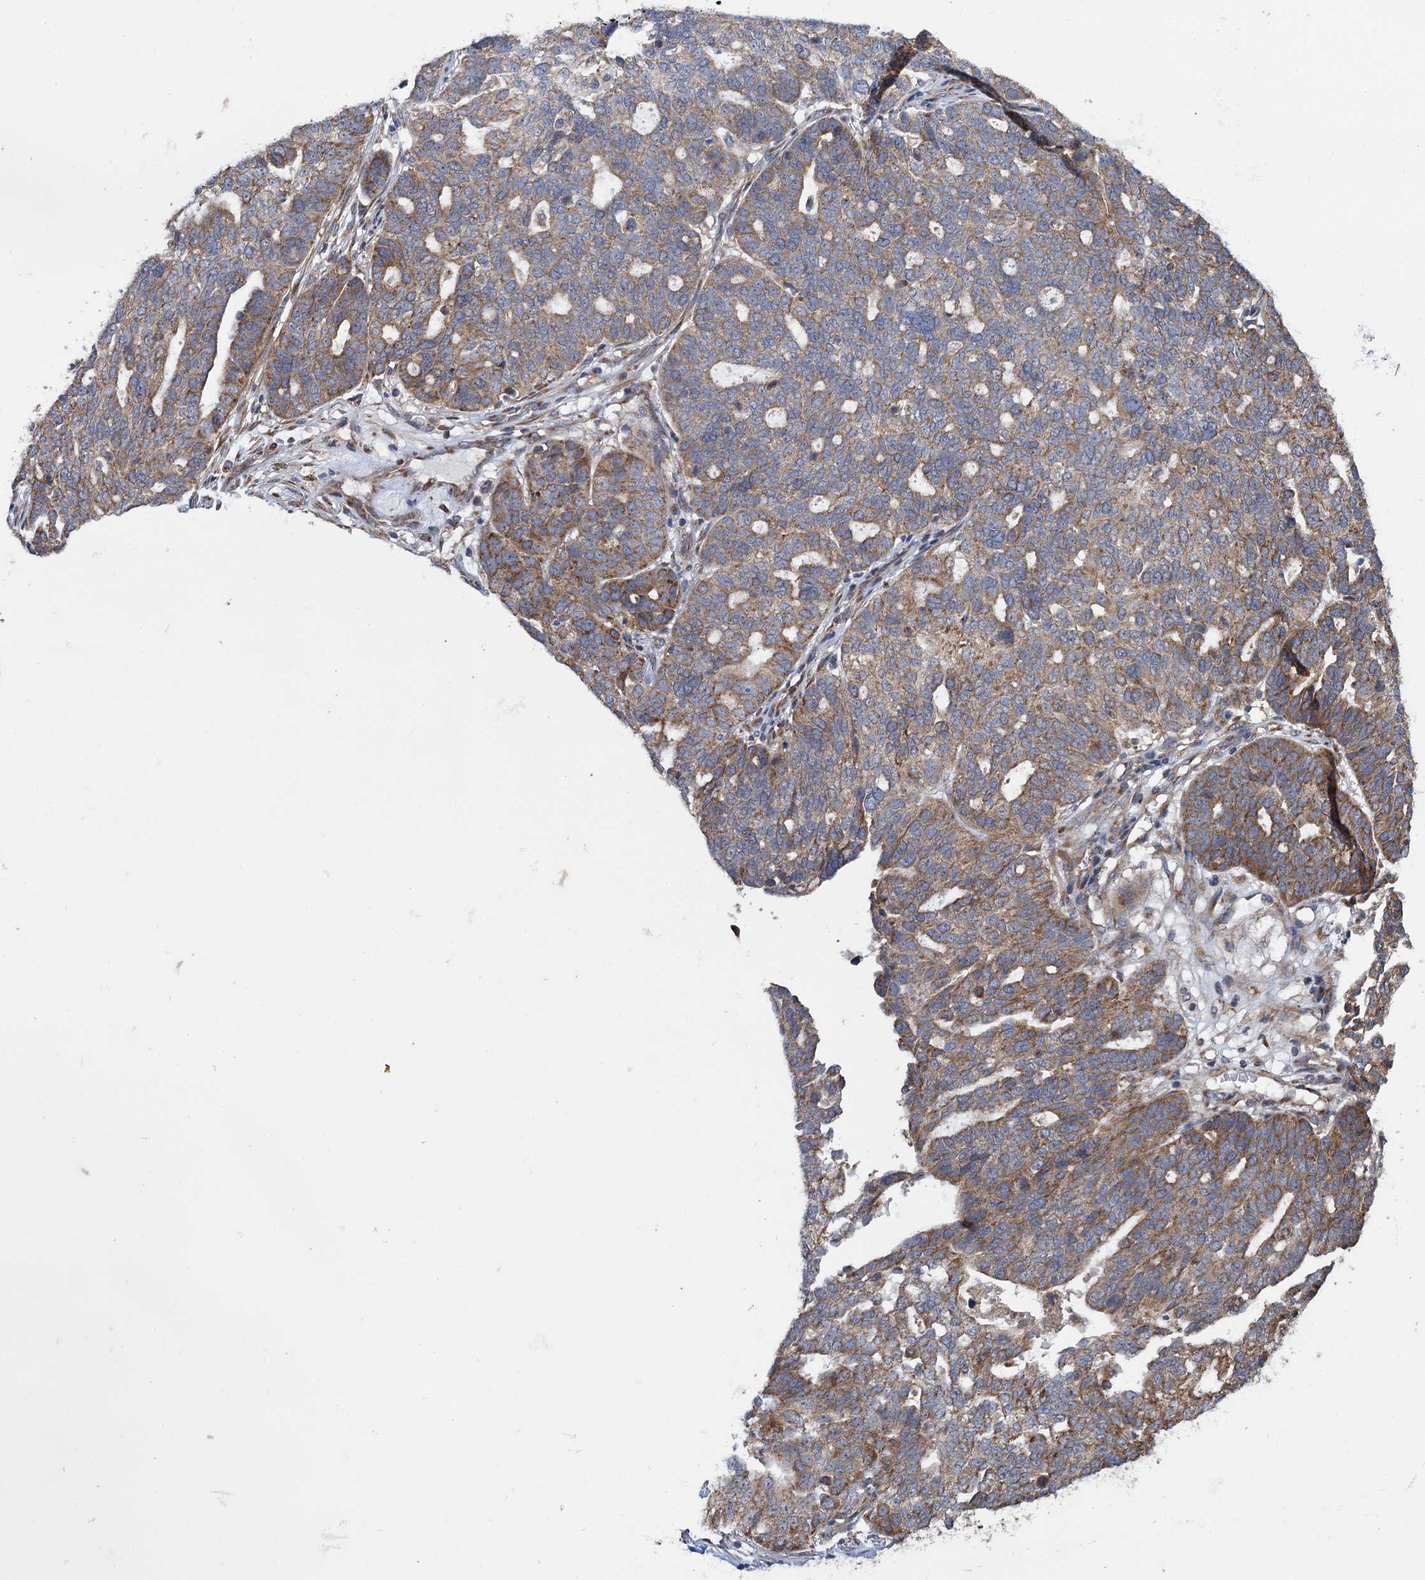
{"staining": {"intensity": "moderate", "quantity": "25%-75%", "location": "cytoplasmic/membranous"}, "tissue": "ovarian cancer", "cell_type": "Tumor cells", "image_type": "cancer", "snomed": [{"axis": "morphology", "description": "Cystadenocarcinoma, serous, NOS"}, {"axis": "topography", "description": "Ovary"}], "caption": "Ovarian cancer was stained to show a protein in brown. There is medium levels of moderate cytoplasmic/membranous positivity in about 25%-75% of tumor cells.", "gene": "HAUS1", "patient": {"sex": "female", "age": 59}}